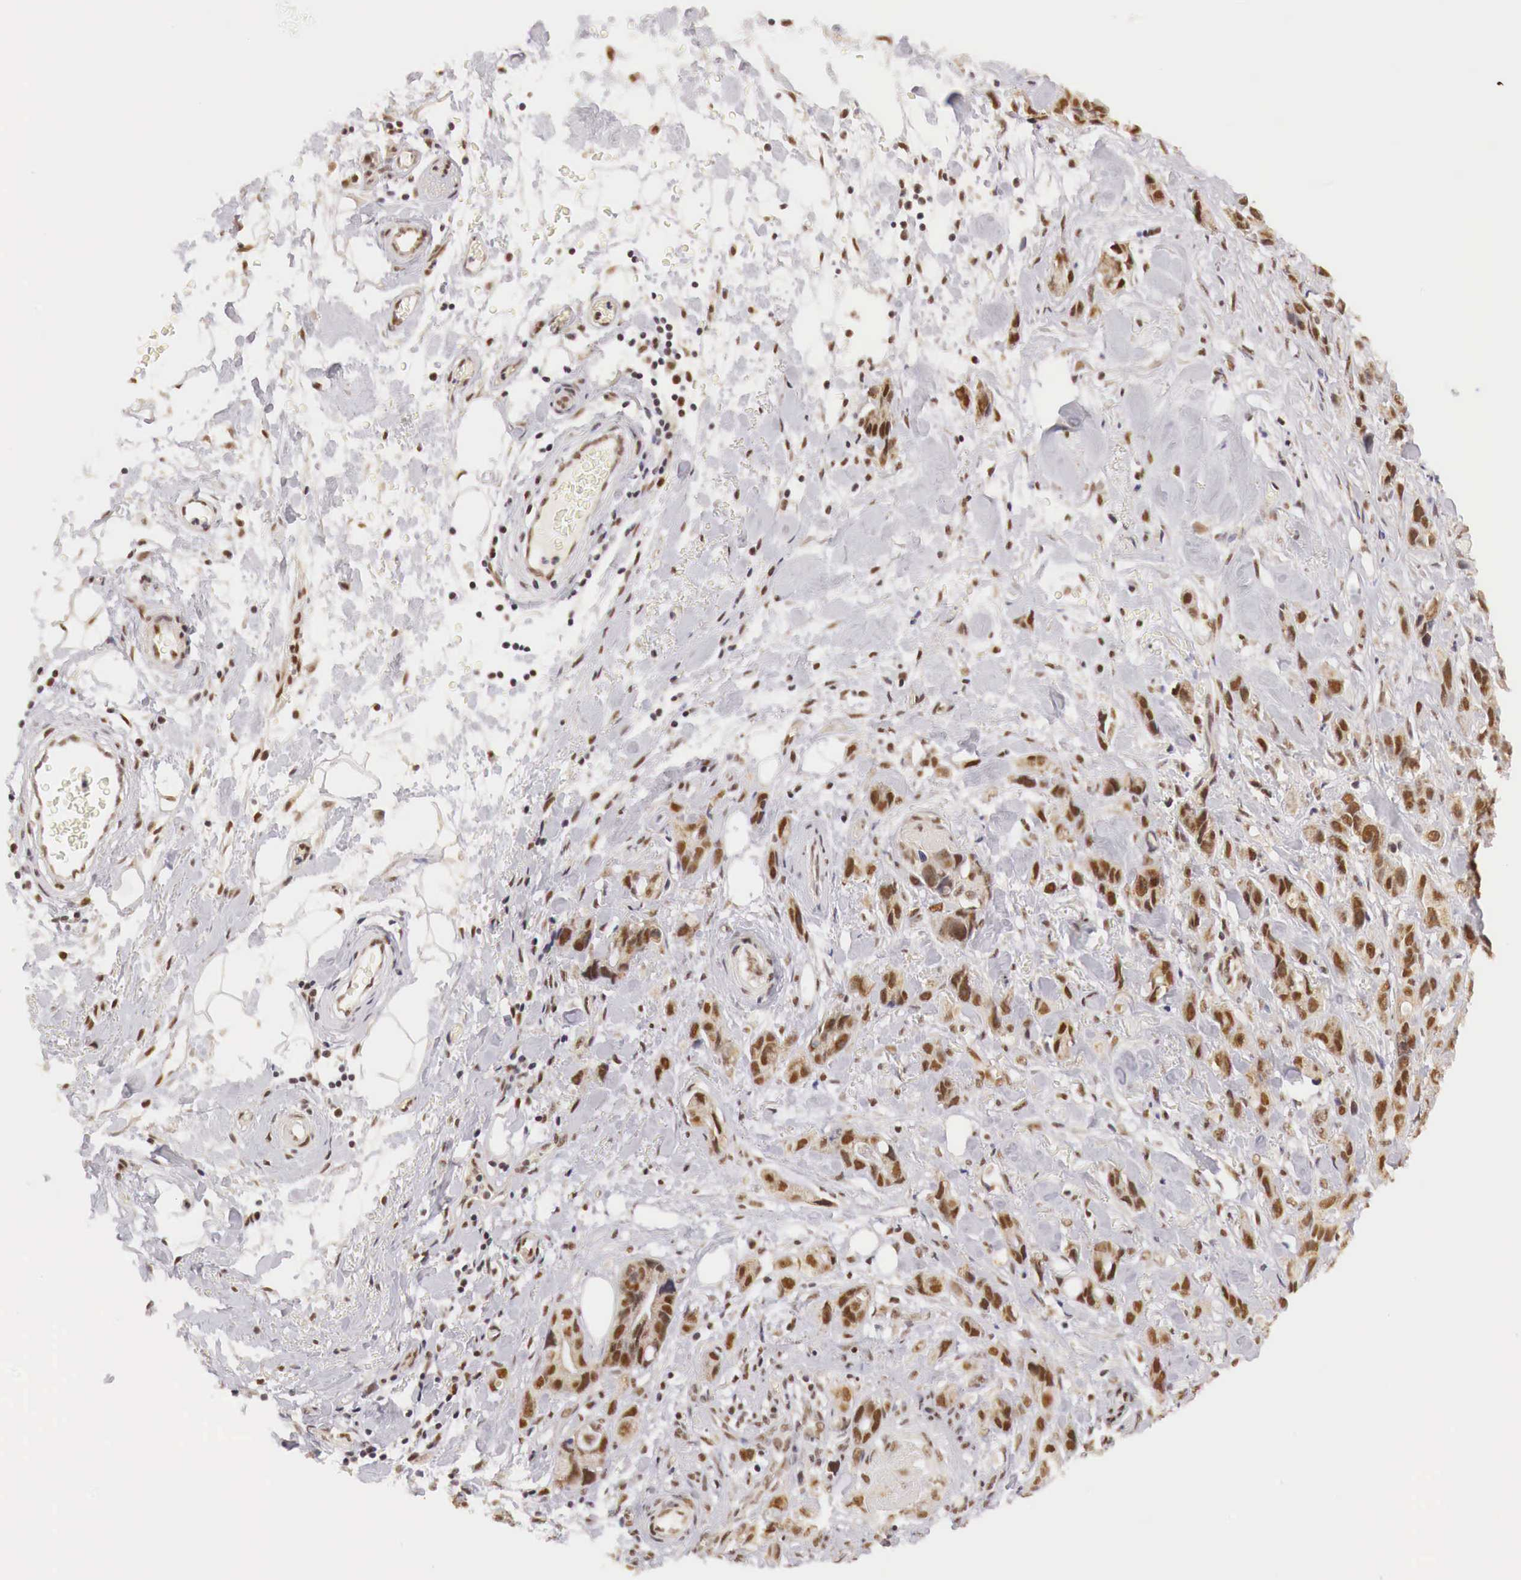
{"staining": {"intensity": "moderate", "quantity": ">75%", "location": "cytoplasmic/membranous,nuclear"}, "tissue": "stomach cancer", "cell_type": "Tumor cells", "image_type": "cancer", "snomed": [{"axis": "morphology", "description": "Adenocarcinoma, NOS"}, {"axis": "topography", "description": "Stomach, upper"}], "caption": "Immunohistochemical staining of stomach adenocarcinoma shows medium levels of moderate cytoplasmic/membranous and nuclear protein positivity in about >75% of tumor cells.", "gene": "GPKOW", "patient": {"sex": "male", "age": 47}}